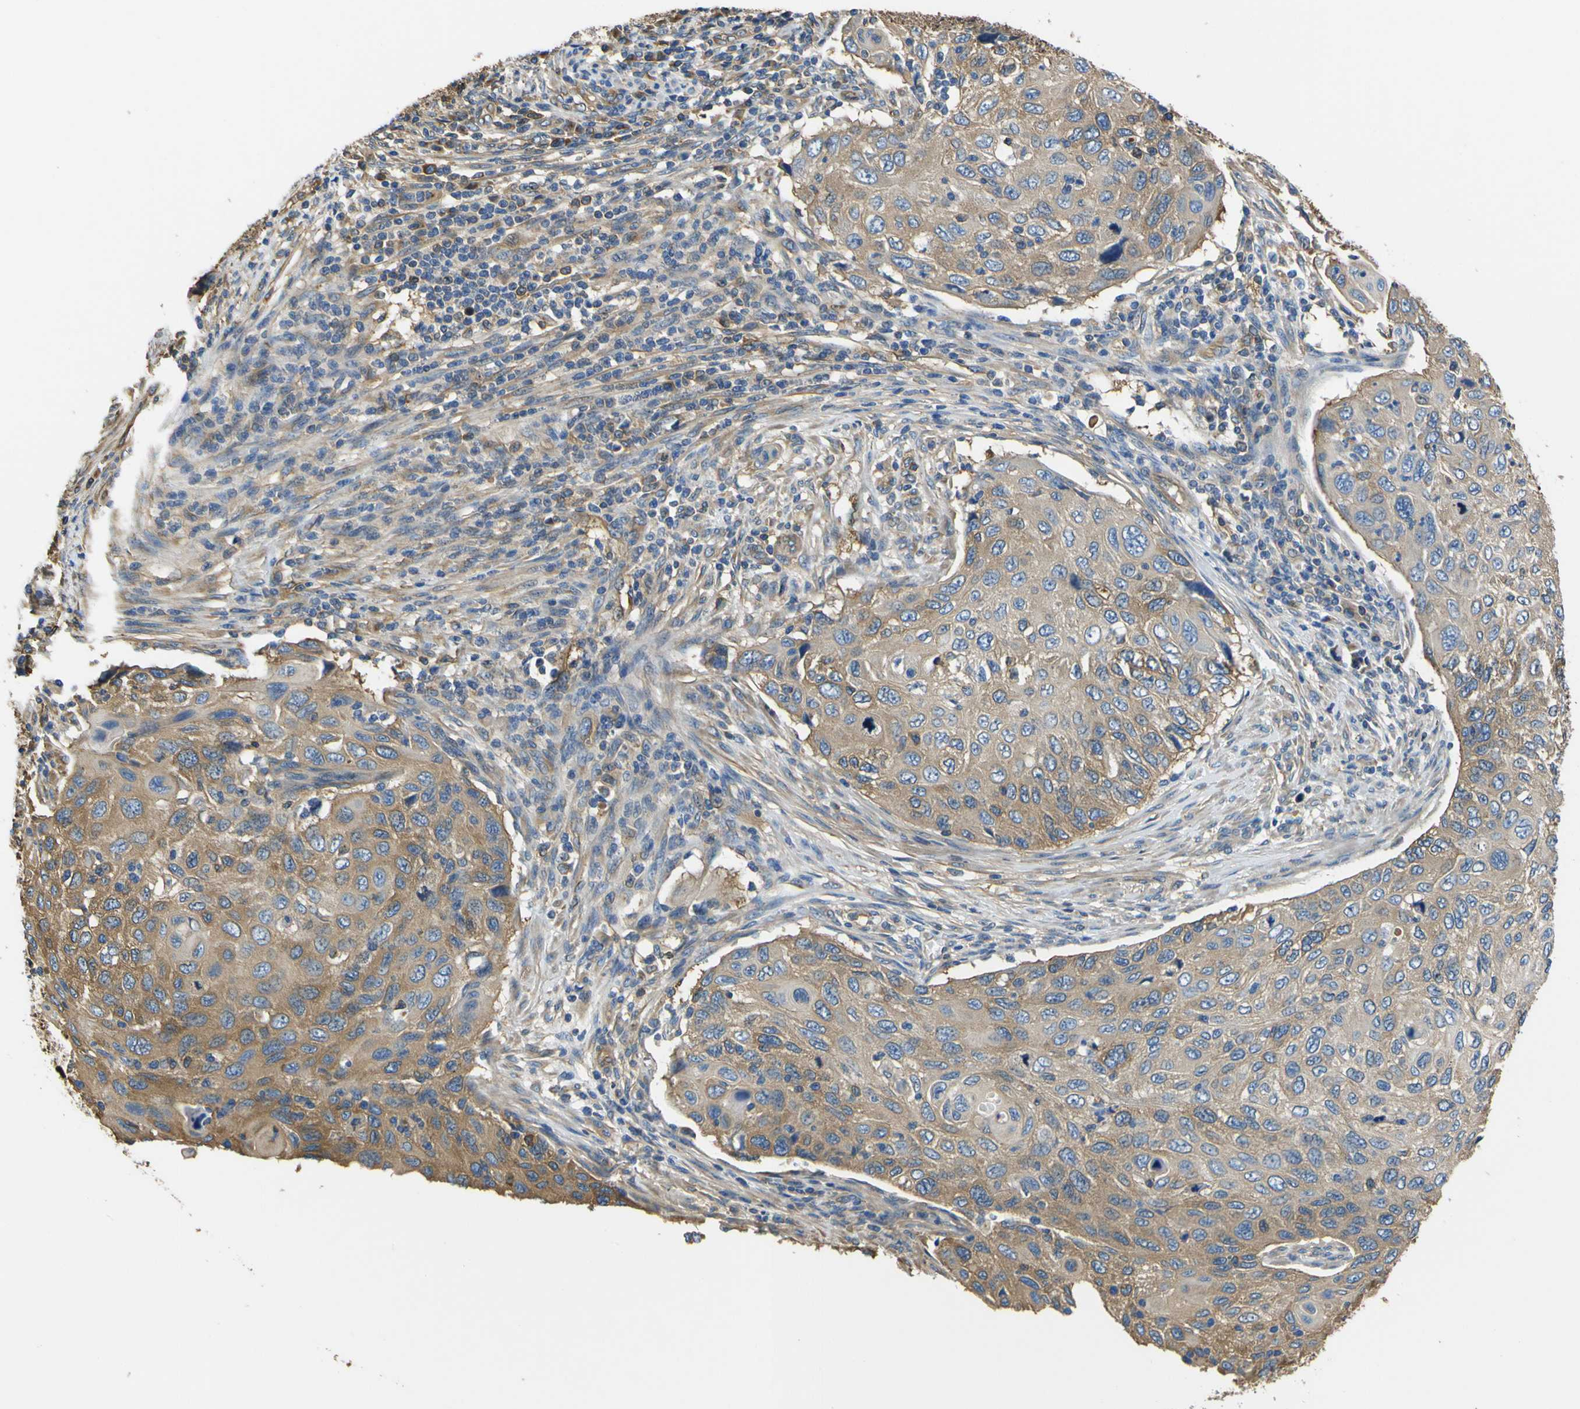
{"staining": {"intensity": "moderate", "quantity": ">75%", "location": "cytoplasmic/membranous"}, "tissue": "cervical cancer", "cell_type": "Tumor cells", "image_type": "cancer", "snomed": [{"axis": "morphology", "description": "Squamous cell carcinoma, NOS"}, {"axis": "topography", "description": "Cervix"}], "caption": "Protein analysis of squamous cell carcinoma (cervical) tissue shows moderate cytoplasmic/membranous positivity in about >75% of tumor cells. (DAB (3,3'-diaminobenzidine) IHC, brown staining for protein, blue staining for nuclei).", "gene": "TUBB", "patient": {"sex": "female", "age": 70}}